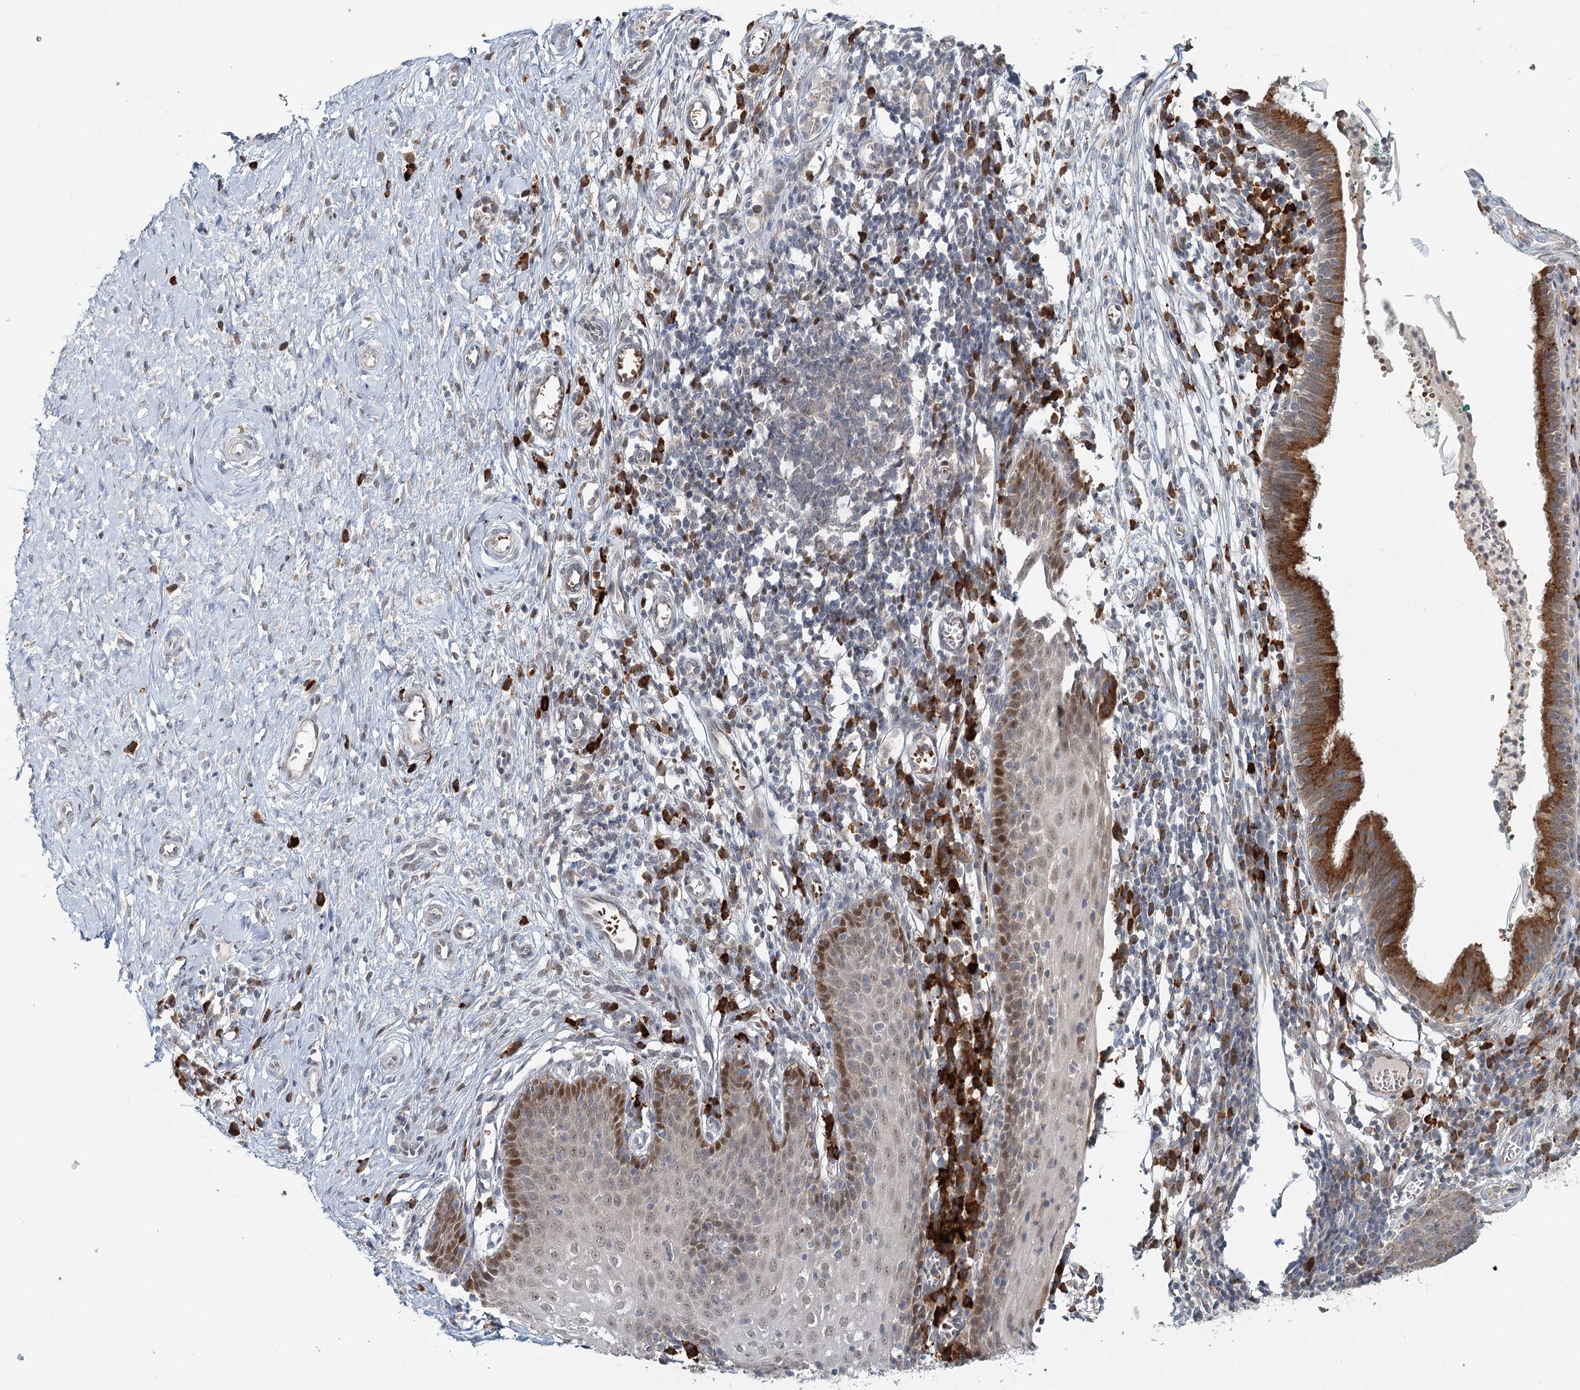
{"staining": {"intensity": "moderate", "quantity": "25%-75%", "location": "cytoplasmic/membranous"}, "tissue": "cervix", "cell_type": "Glandular cells", "image_type": "normal", "snomed": [{"axis": "morphology", "description": "Normal tissue, NOS"}, {"axis": "morphology", "description": "Adenocarcinoma, NOS"}, {"axis": "topography", "description": "Cervix"}], "caption": "Approximately 25%-75% of glandular cells in benign cervix display moderate cytoplasmic/membranous protein positivity as visualized by brown immunohistochemical staining.", "gene": "ADK", "patient": {"sex": "female", "age": 29}}